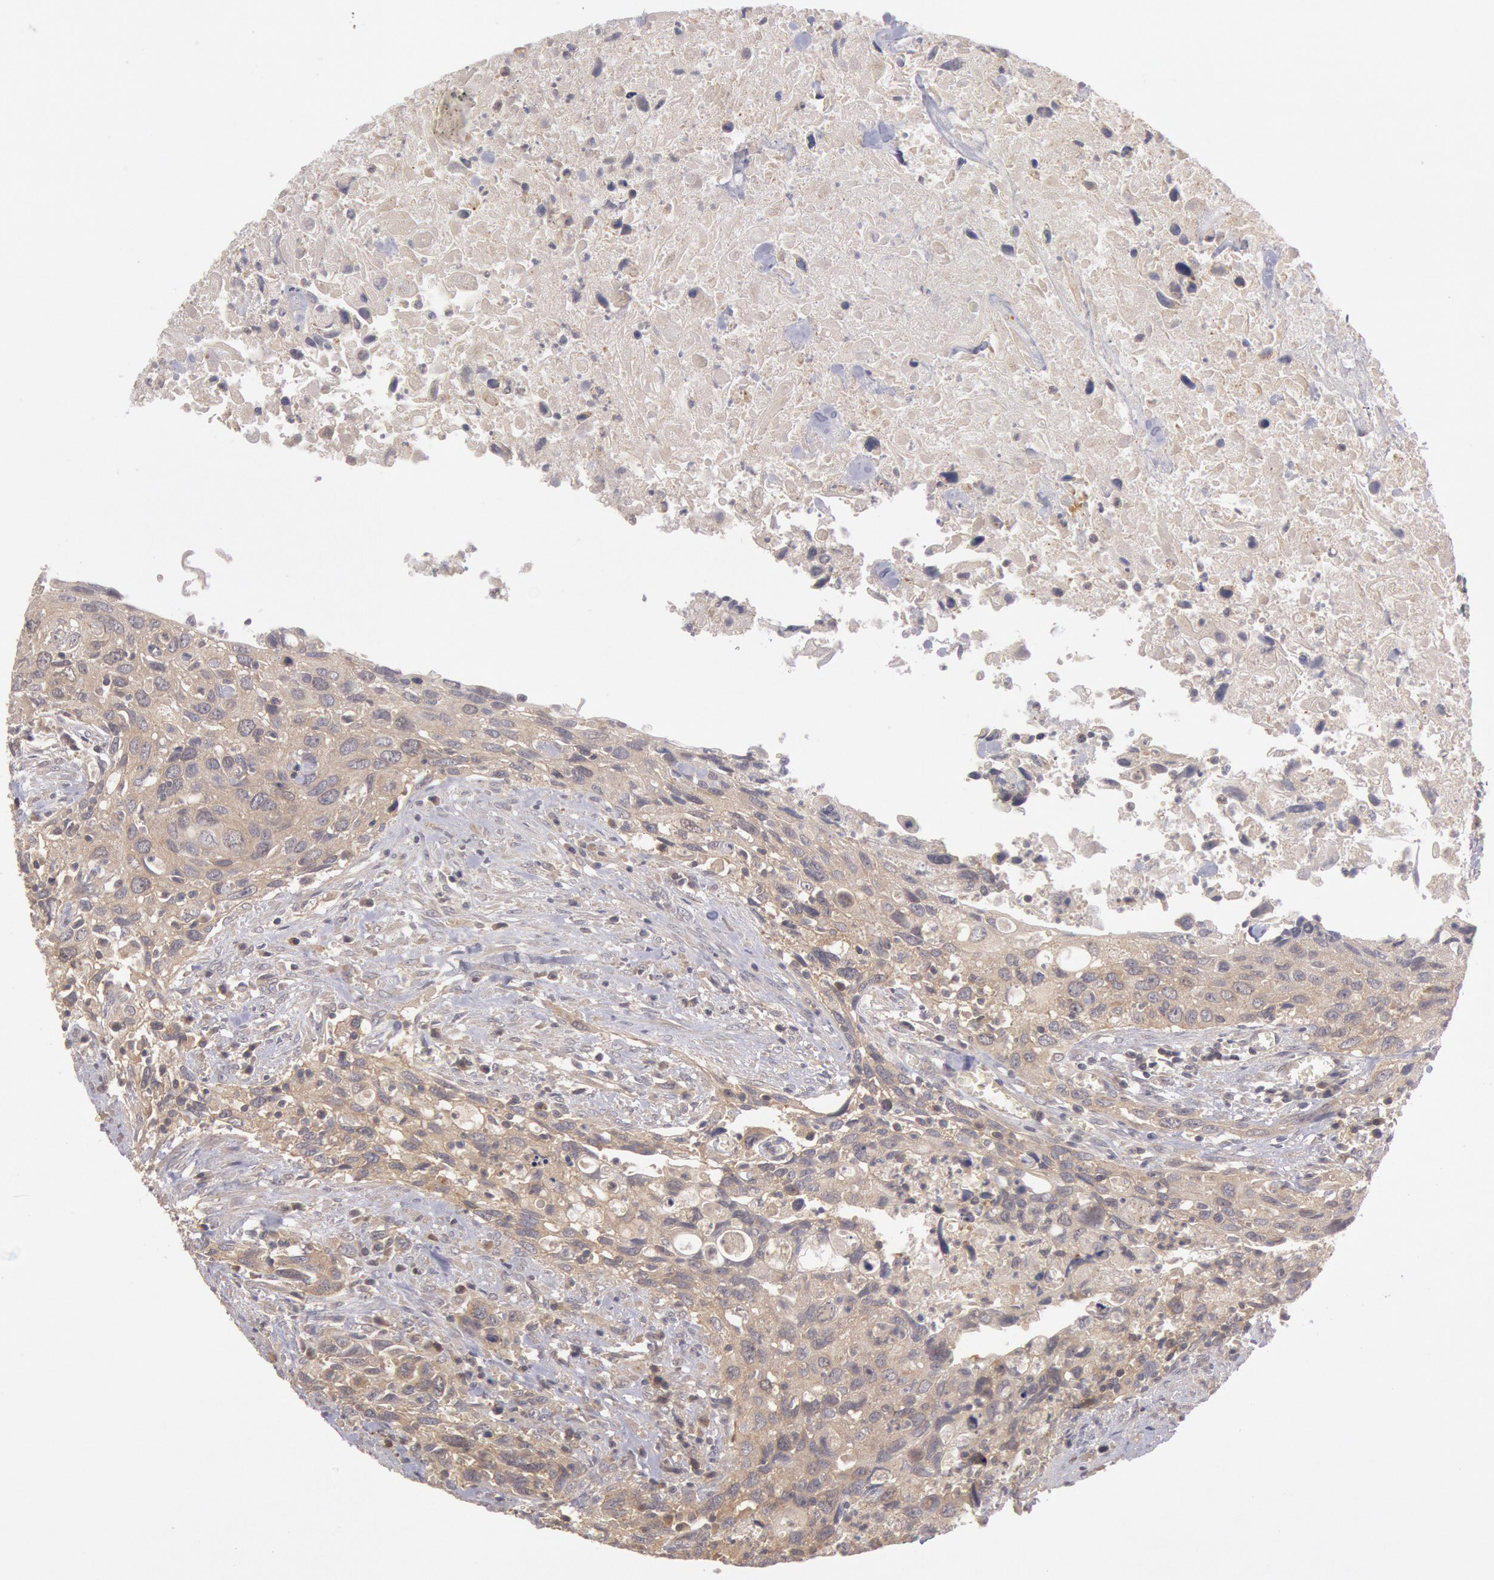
{"staining": {"intensity": "moderate", "quantity": ">75%", "location": "cytoplasmic/membranous"}, "tissue": "urothelial cancer", "cell_type": "Tumor cells", "image_type": "cancer", "snomed": [{"axis": "morphology", "description": "Urothelial carcinoma, High grade"}, {"axis": "topography", "description": "Urinary bladder"}], "caption": "High-magnification brightfield microscopy of urothelial carcinoma (high-grade) stained with DAB (brown) and counterstained with hematoxylin (blue). tumor cells exhibit moderate cytoplasmic/membranous positivity is appreciated in about>75% of cells.", "gene": "BRAF", "patient": {"sex": "male", "age": 71}}